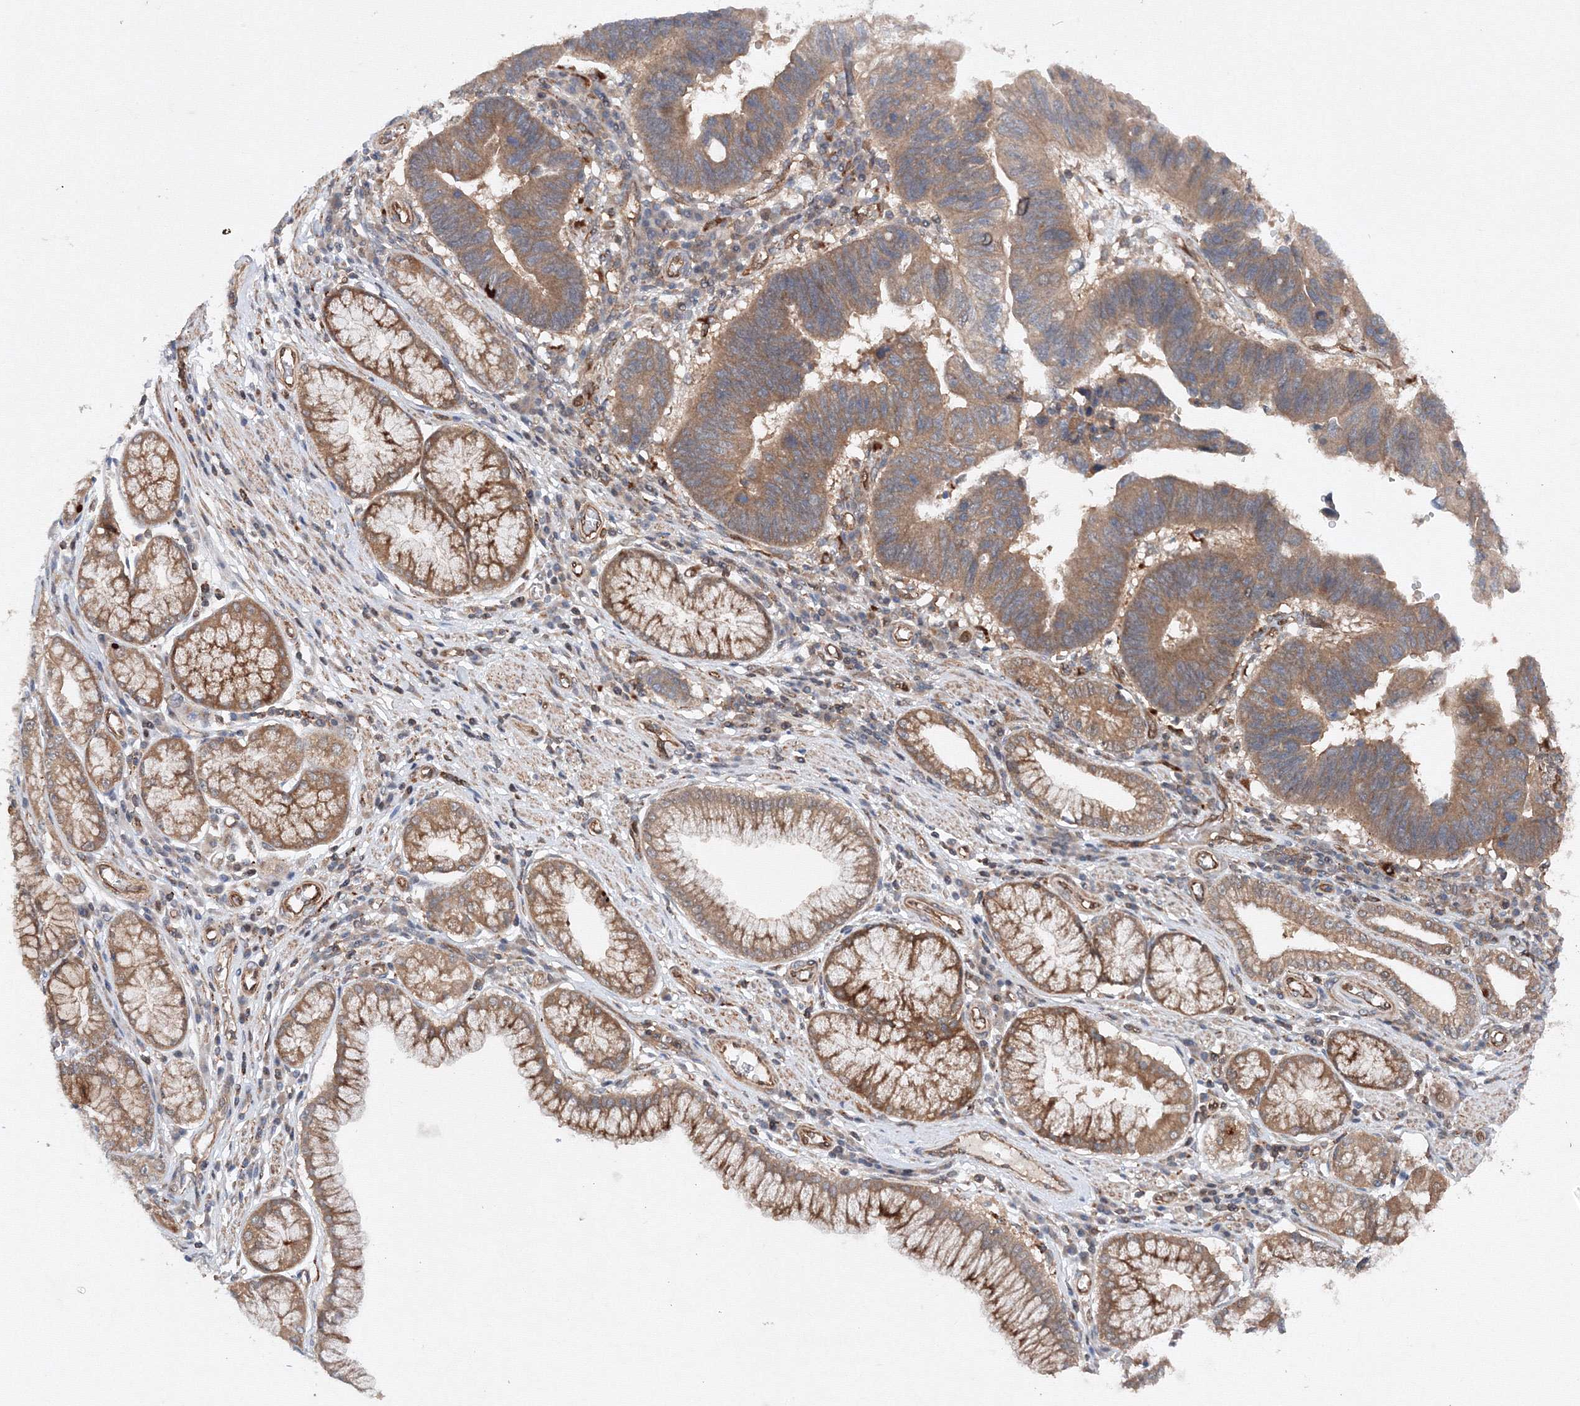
{"staining": {"intensity": "moderate", "quantity": ">75%", "location": "cytoplasmic/membranous"}, "tissue": "stomach cancer", "cell_type": "Tumor cells", "image_type": "cancer", "snomed": [{"axis": "morphology", "description": "Adenocarcinoma, NOS"}, {"axis": "topography", "description": "Stomach"}], "caption": "Immunohistochemical staining of human stomach cancer (adenocarcinoma) demonstrates moderate cytoplasmic/membranous protein staining in about >75% of tumor cells.", "gene": "DCTD", "patient": {"sex": "male", "age": 59}}